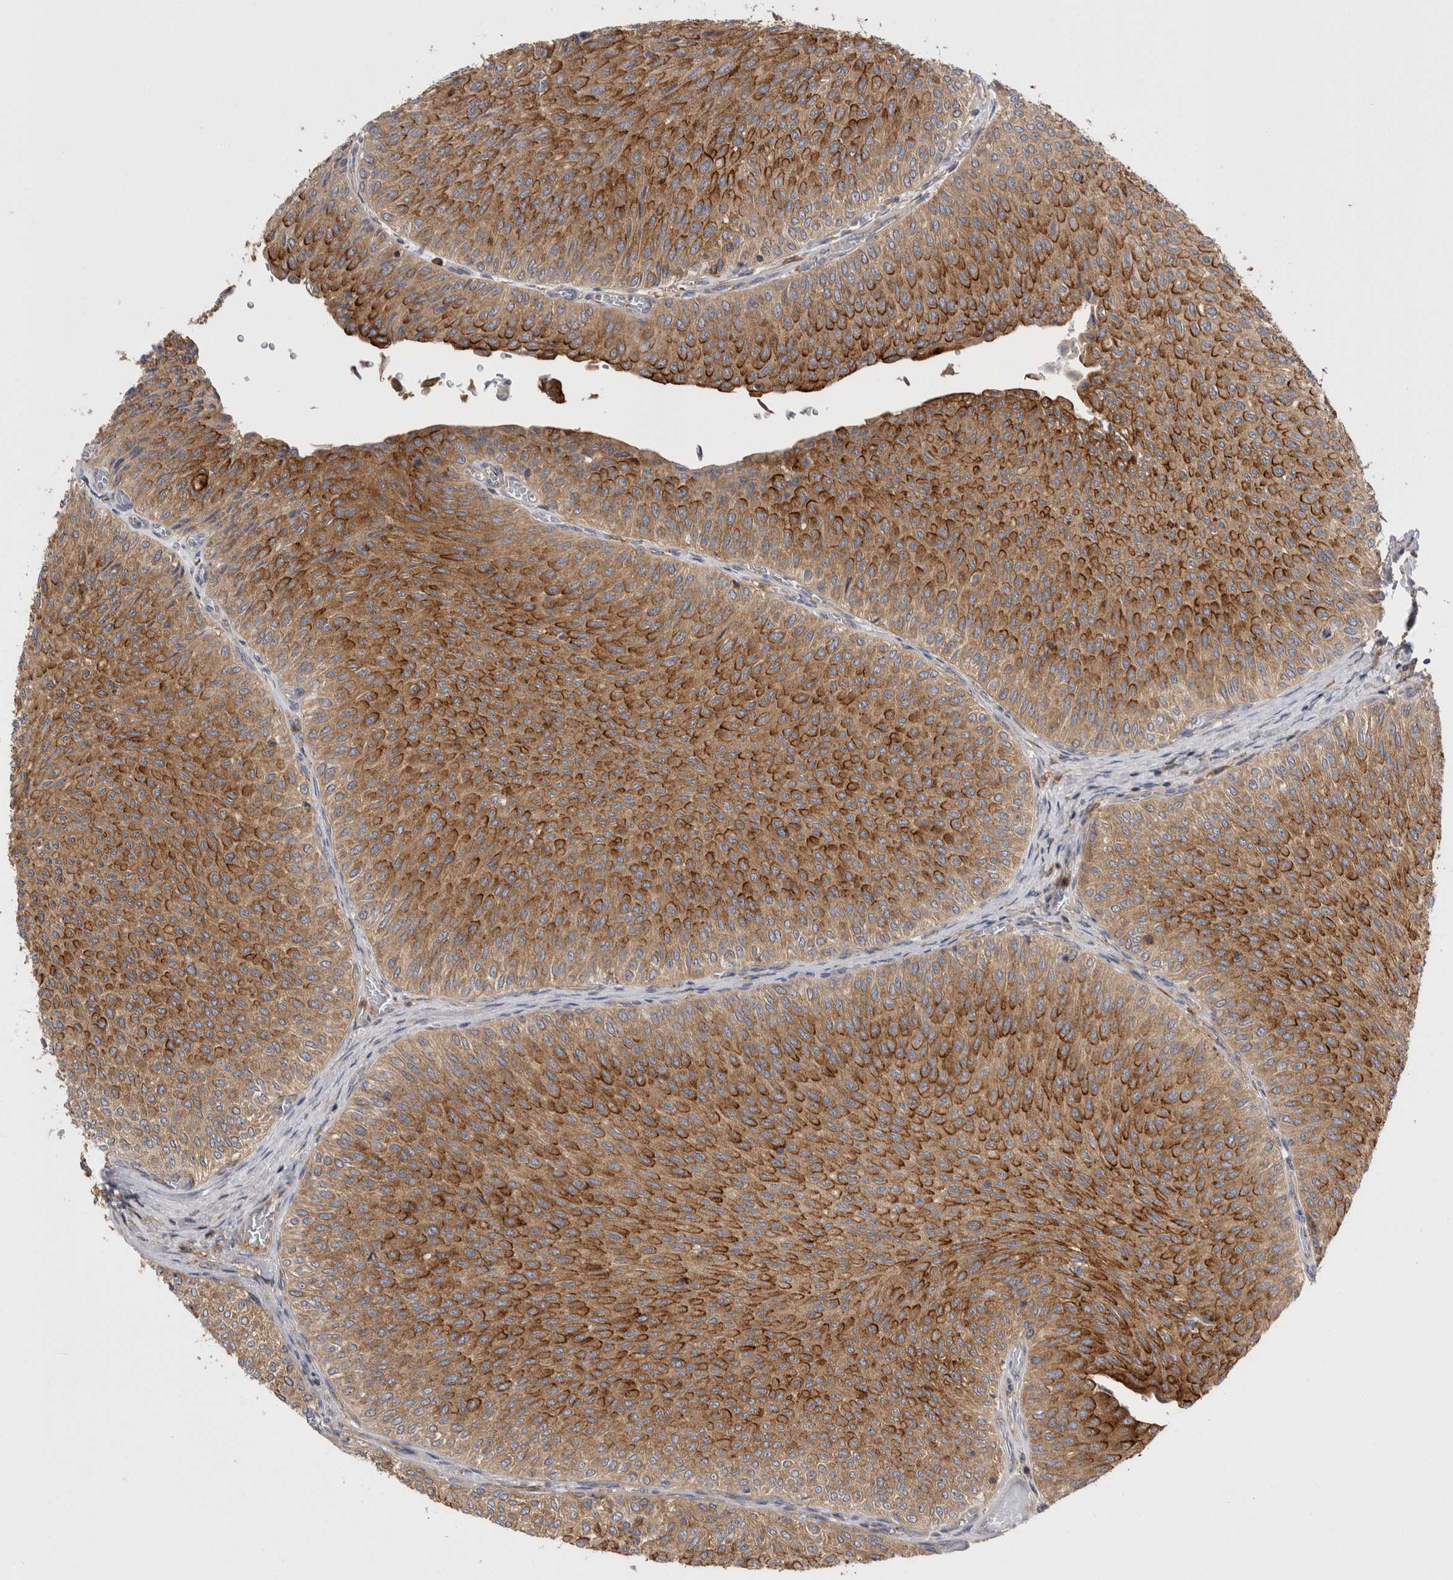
{"staining": {"intensity": "strong", "quantity": ">75%", "location": "cytoplasmic/membranous"}, "tissue": "urothelial cancer", "cell_type": "Tumor cells", "image_type": "cancer", "snomed": [{"axis": "morphology", "description": "Urothelial carcinoma, Low grade"}, {"axis": "topography", "description": "Urinary bladder"}], "caption": "Protein staining shows strong cytoplasmic/membranous staining in approximately >75% of tumor cells in urothelial cancer. Nuclei are stained in blue.", "gene": "RAB11FIP1", "patient": {"sex": "male", "age": 78}}